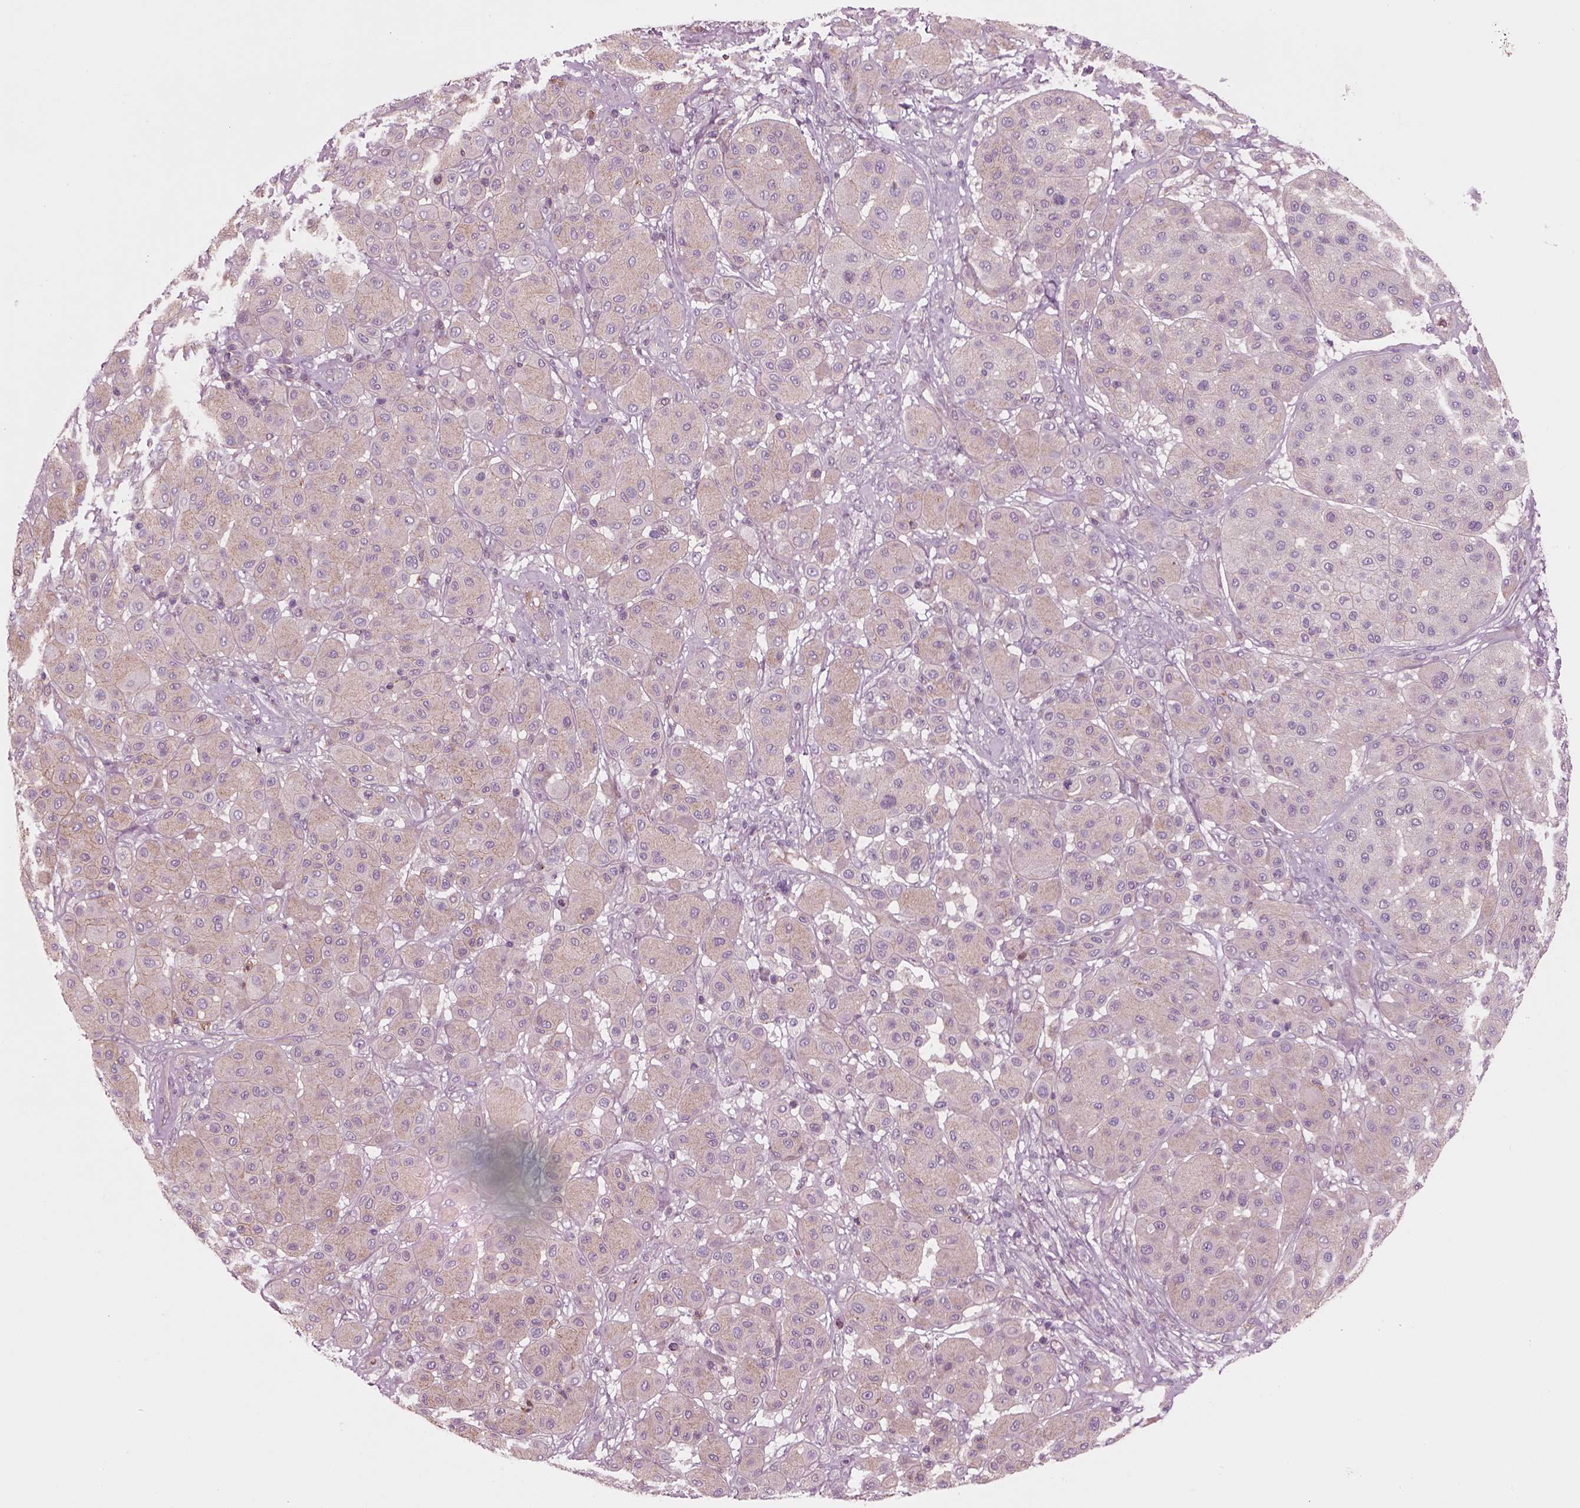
{"staining": {"intensity": "weak", "quantity": ">75%", "location": "cytoplasmic/membranous"}, "tissue": "melanoma", "cell_type": "Tumor cells", "image_type": "cancer", "snomed": [{"axis": "morphology", "description": "Malignant melanoma, Metastatic site"}, {"axis": "topography", "description": "Smooth muscle"}], "caption": "The micrograph reveals staining of melanoma, revealing weak cytoplasmic/membranous protein positivity (brown color) within tumor cells. Nuclei are stained in blue.", "gene": "SLC2A3", "patient": {"sex": "male", "age": 41}}